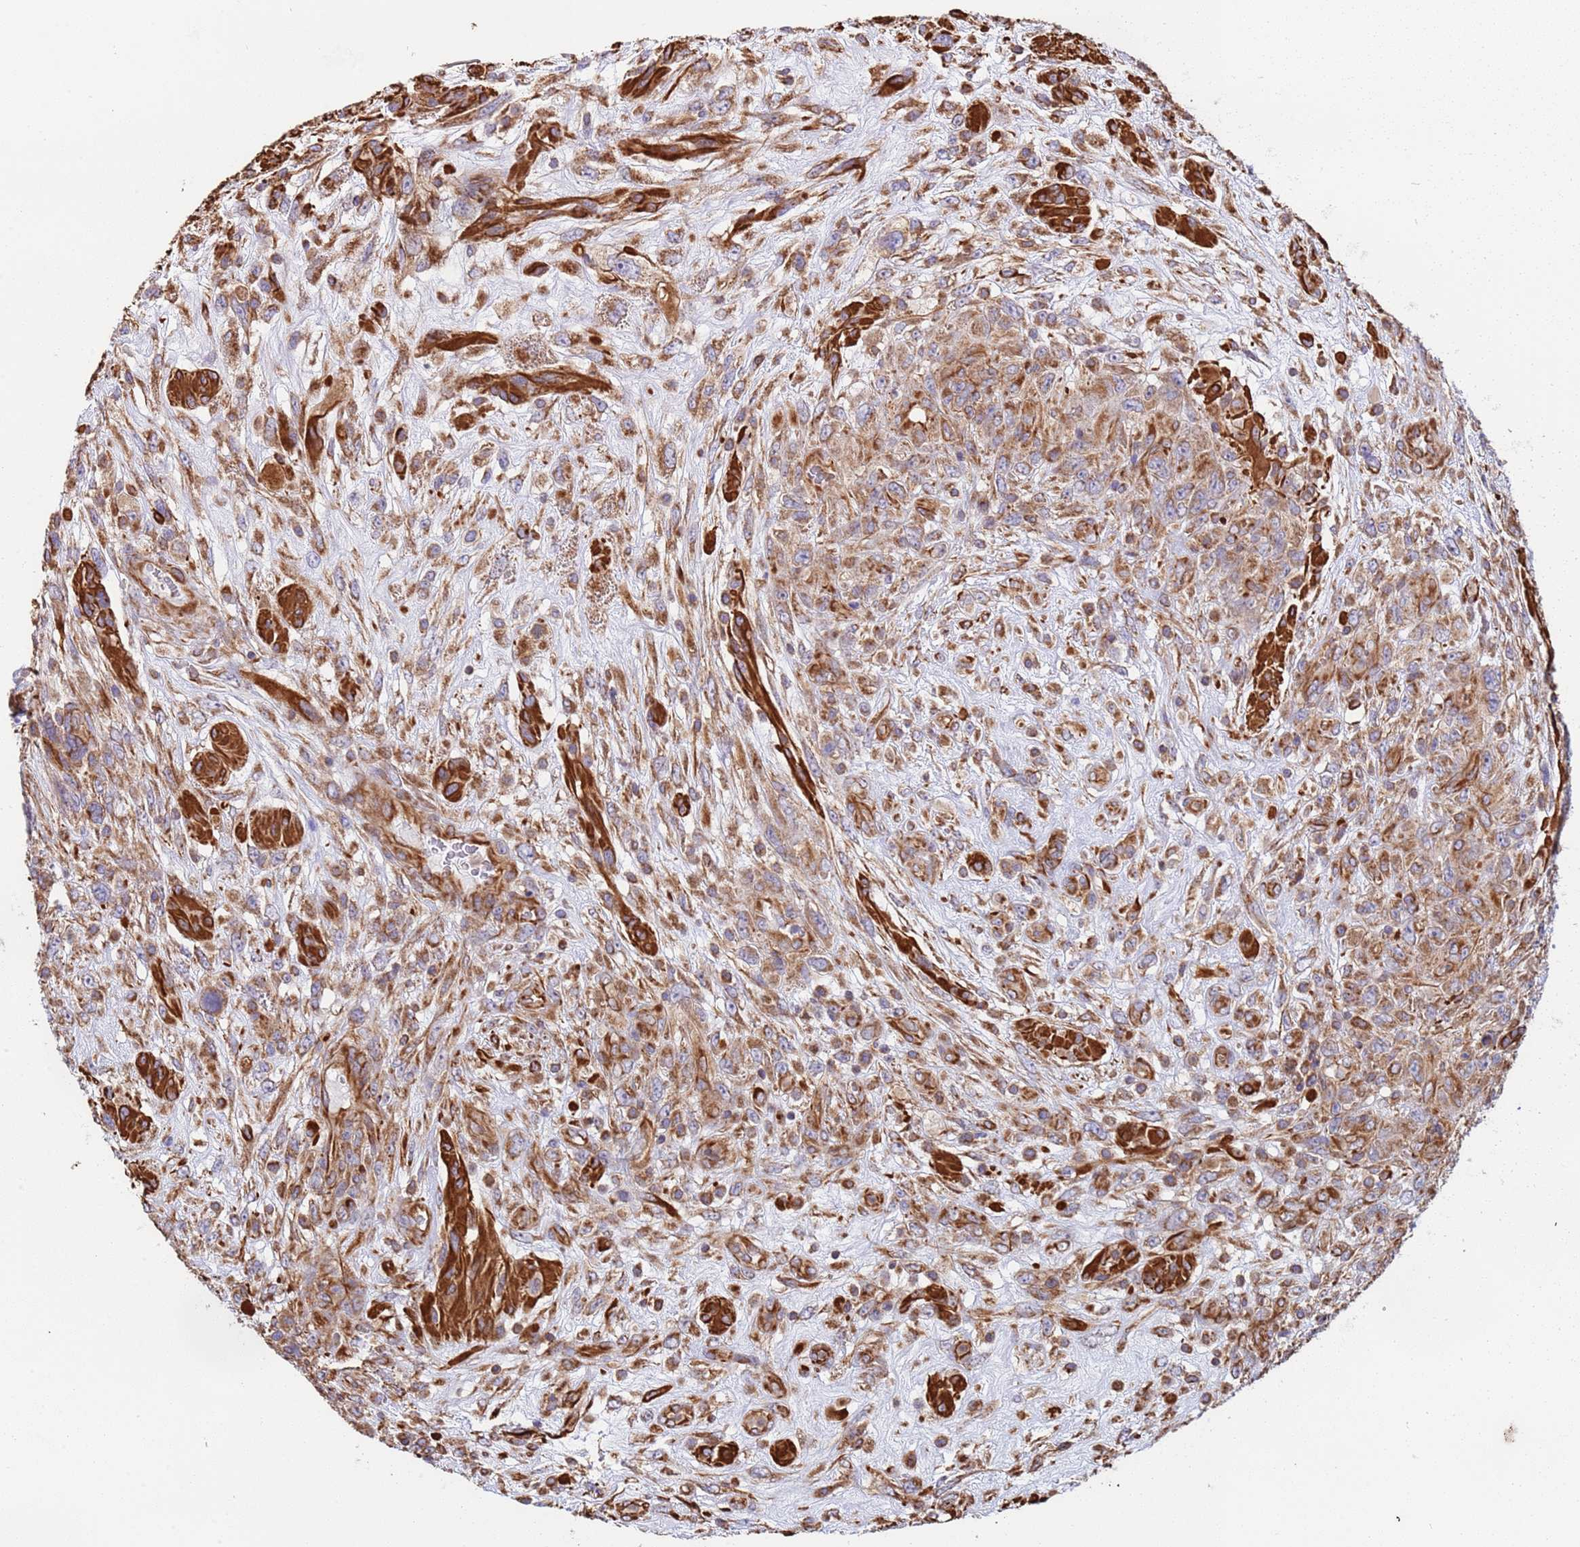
{"staining": {"intensity": "moderate", "quantity": ">75%", "location": "cytoplasmic/membranous"}, "tissue": "glioma", "cell_type": "Tumor cells", "image_type": "cancer", "snomed": [{"axis": "morphology", "description": "Glioma, malignant, High grade"}, {"axis": "topography", "description": "Brain"}], "caption": "Moderate cytoplasmic/membranous protein expression is present in about >75% of tumor cells in glioma.", "gene": "NUDT12", "patient": {"sex": "male", "age": 61}}